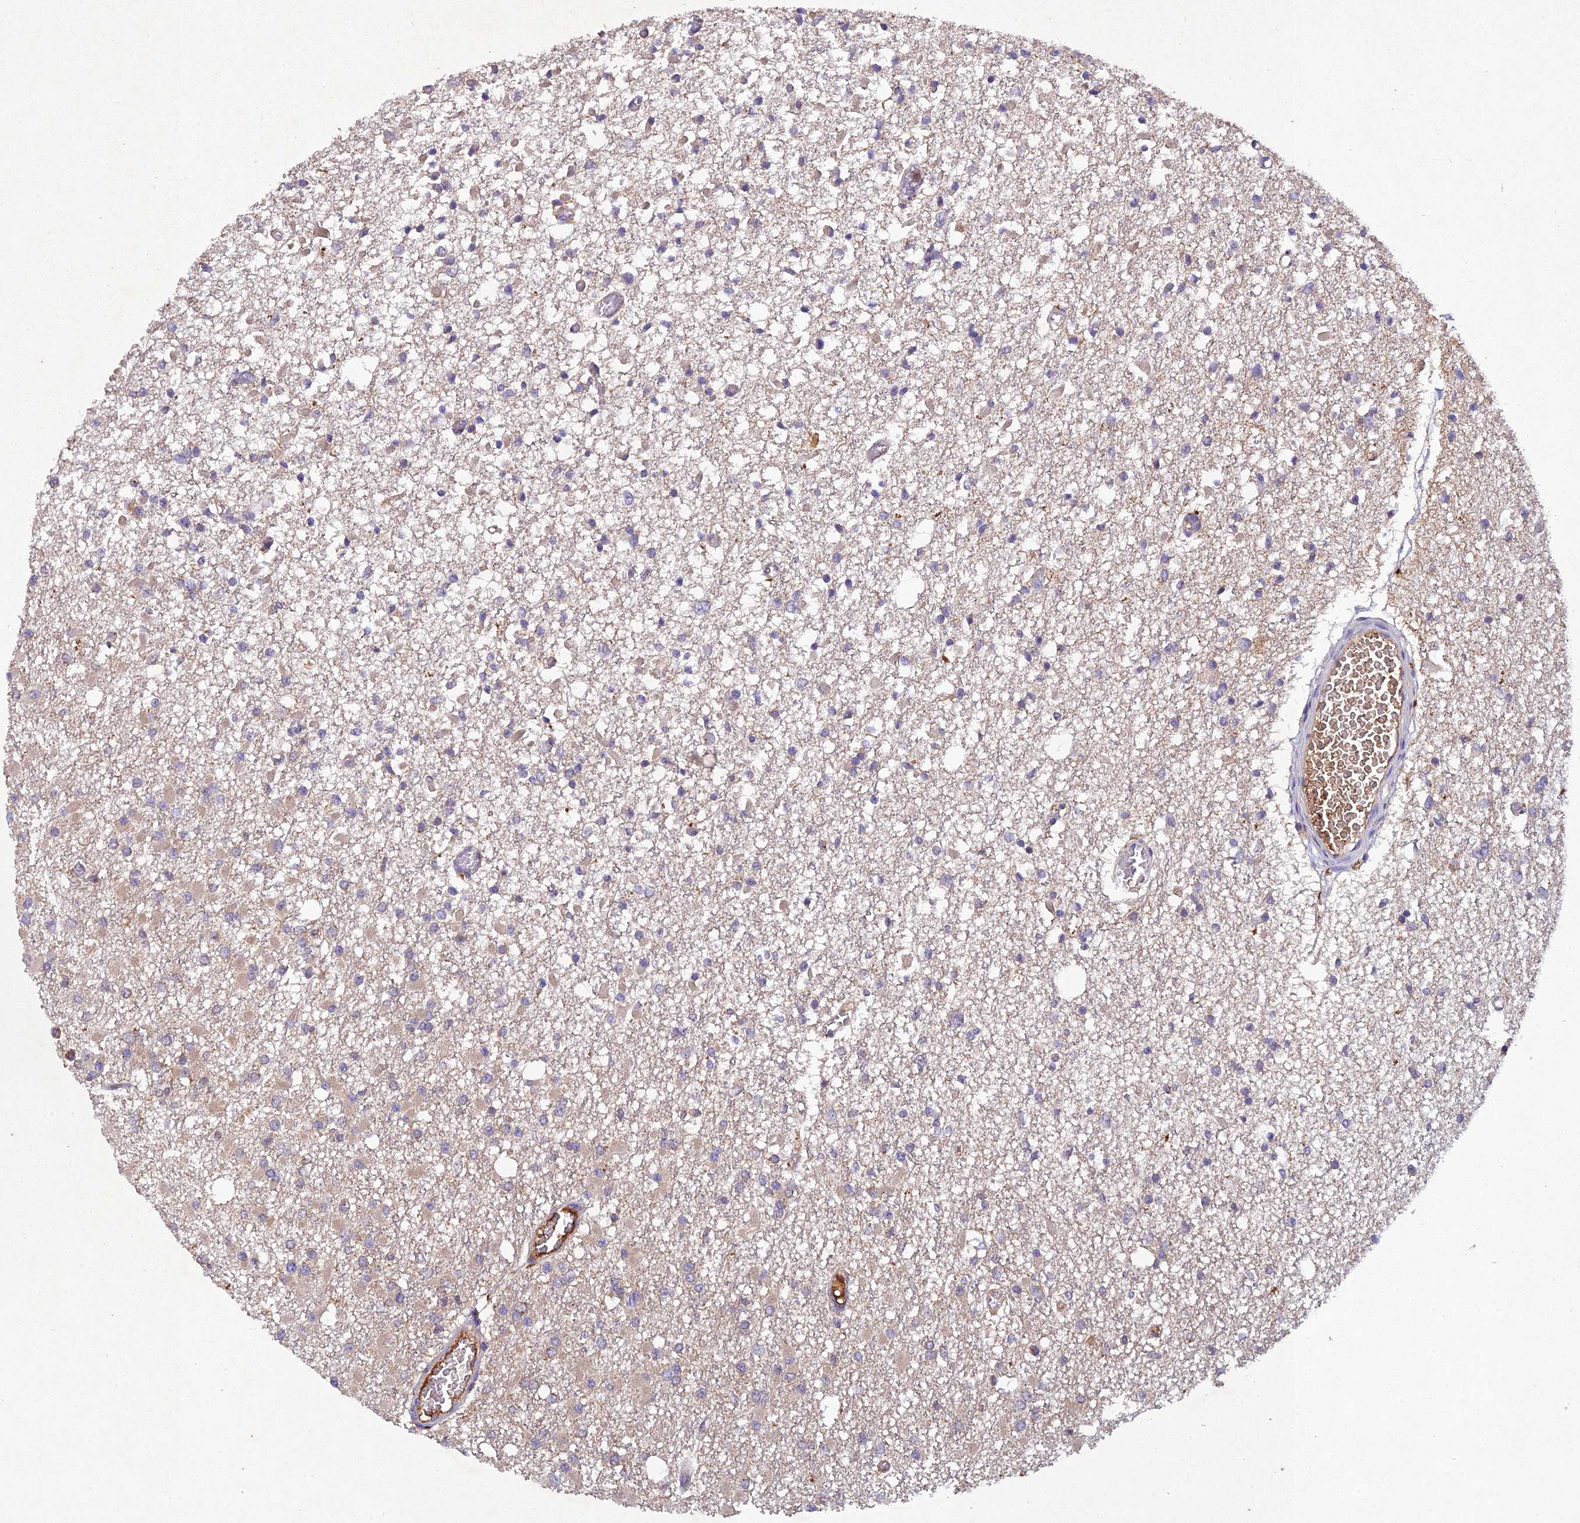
{"staining": {"intensity": "weak", "quantity": "<25%", "location": "cytoplasmic/membranous"}, "tissue": "glioma", "cell_type": "Tumor cells", "image_type": "cancer", "snomed": [{"axis": "morphology", "description": "Glioma, malignant, Low grade"}, {"axis": "topography", "description": "Brain"}], "caption": "DAB (3,3'-diaminobenzidine) immunohistochemical staining of human glioma shows no significant positivity in tumor cells.", "gene": "TMEM258", "patient": {"sex": "female", "age": 22}}